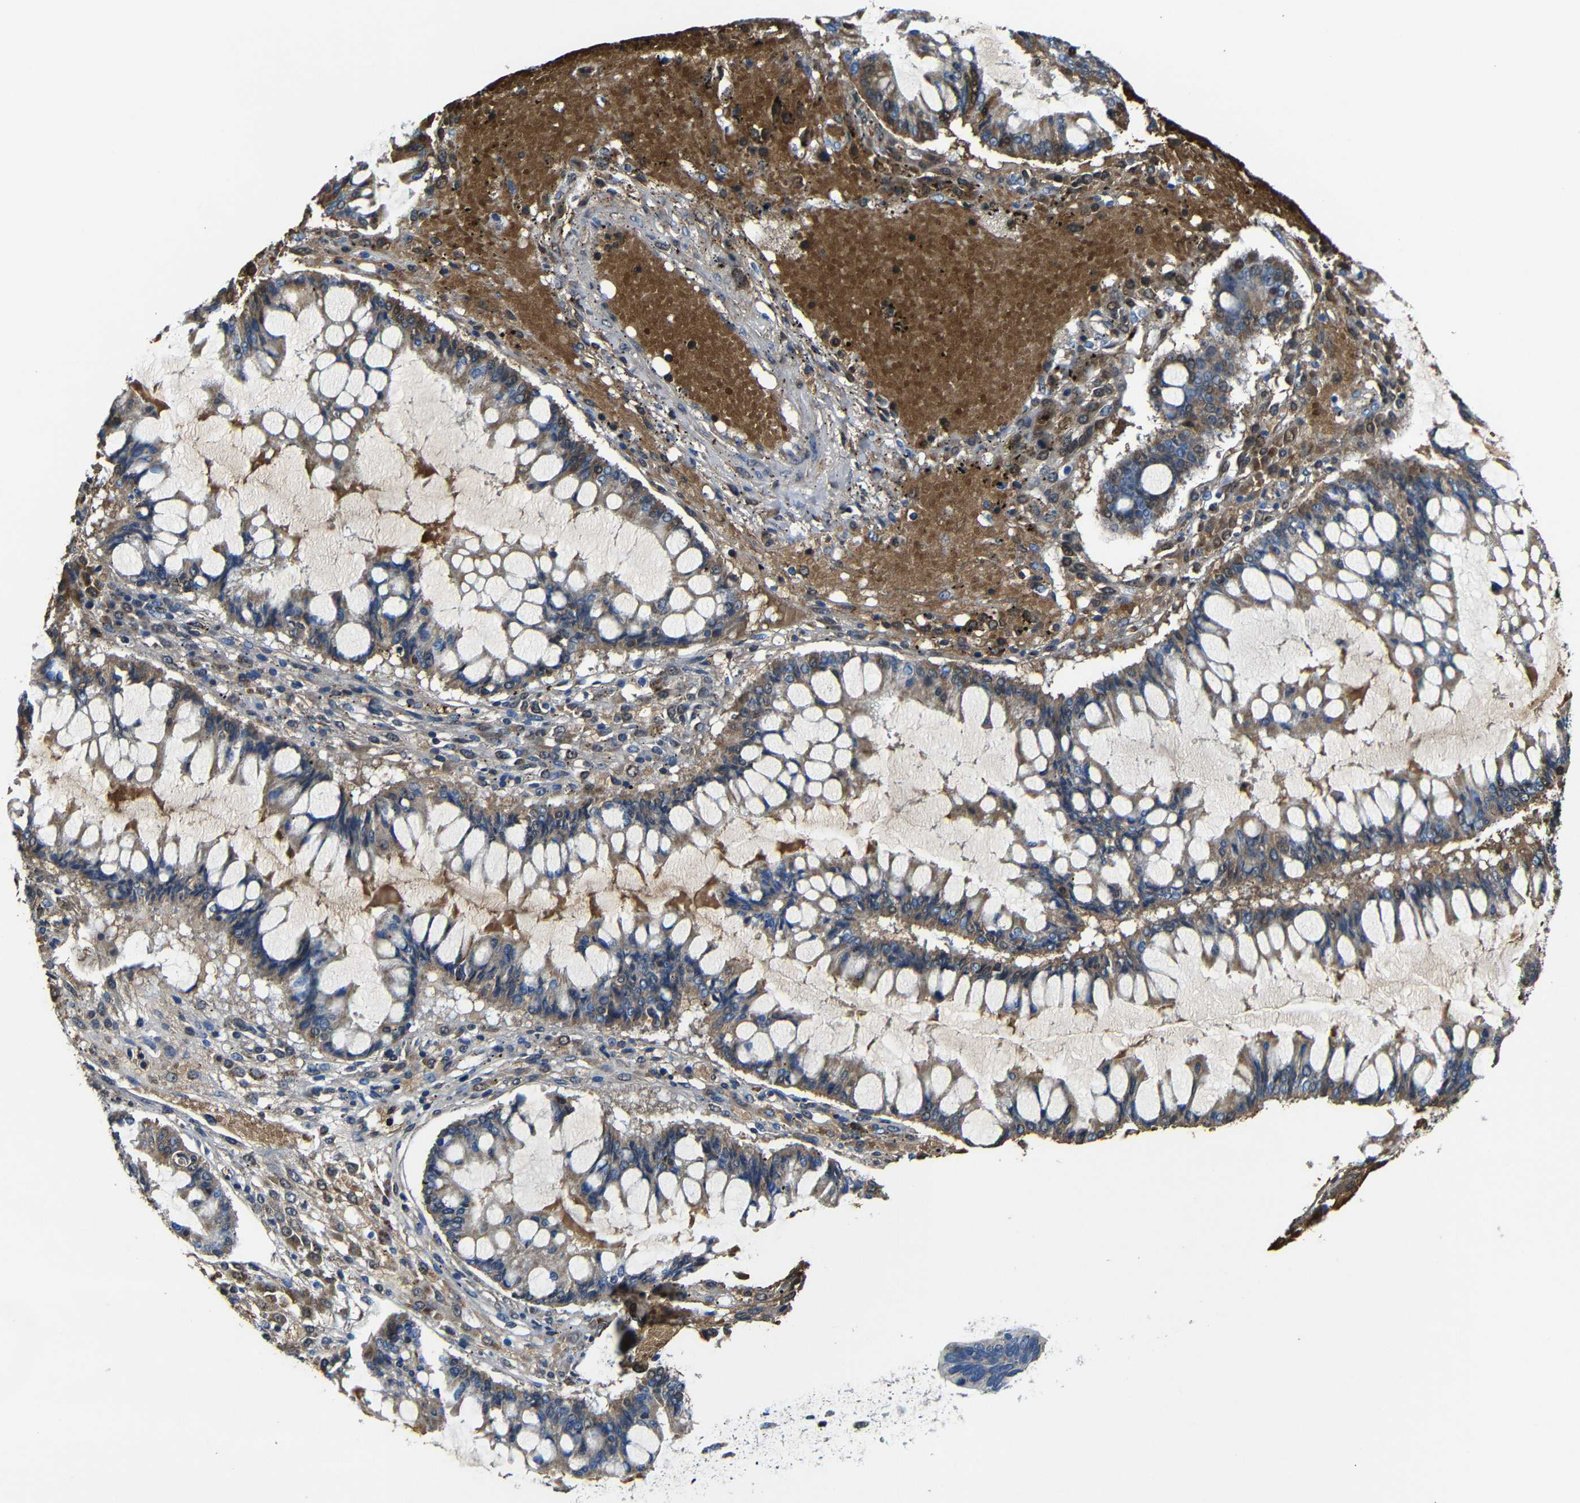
{"staining": {"intensity": "moderate", "quantity": ">75%", "location": "cytoplasmic/membranous"}, "tissue": "ovarian cancer", "cell_type": "Tumor cells", "image_type": "cancer", "snomed": [{"axis": "morphology", "description": "Cystadenocarcinoma, mucinous, NOS"}, {"axis": "topography", "description": "Ovary"}], "caption": "The immunohistochemical stain shows moderate cytoplasmic/membranous positivity in tumor cells of ovarian cancer tissue. (Stains: DAB (3,3'-diaminobenzidine) in brown, nuclei in blue, Microscopy: brightfield microscopy at high magnification).", "gene": "CA5B", "patient": {"sex": "female", "age": 73}}